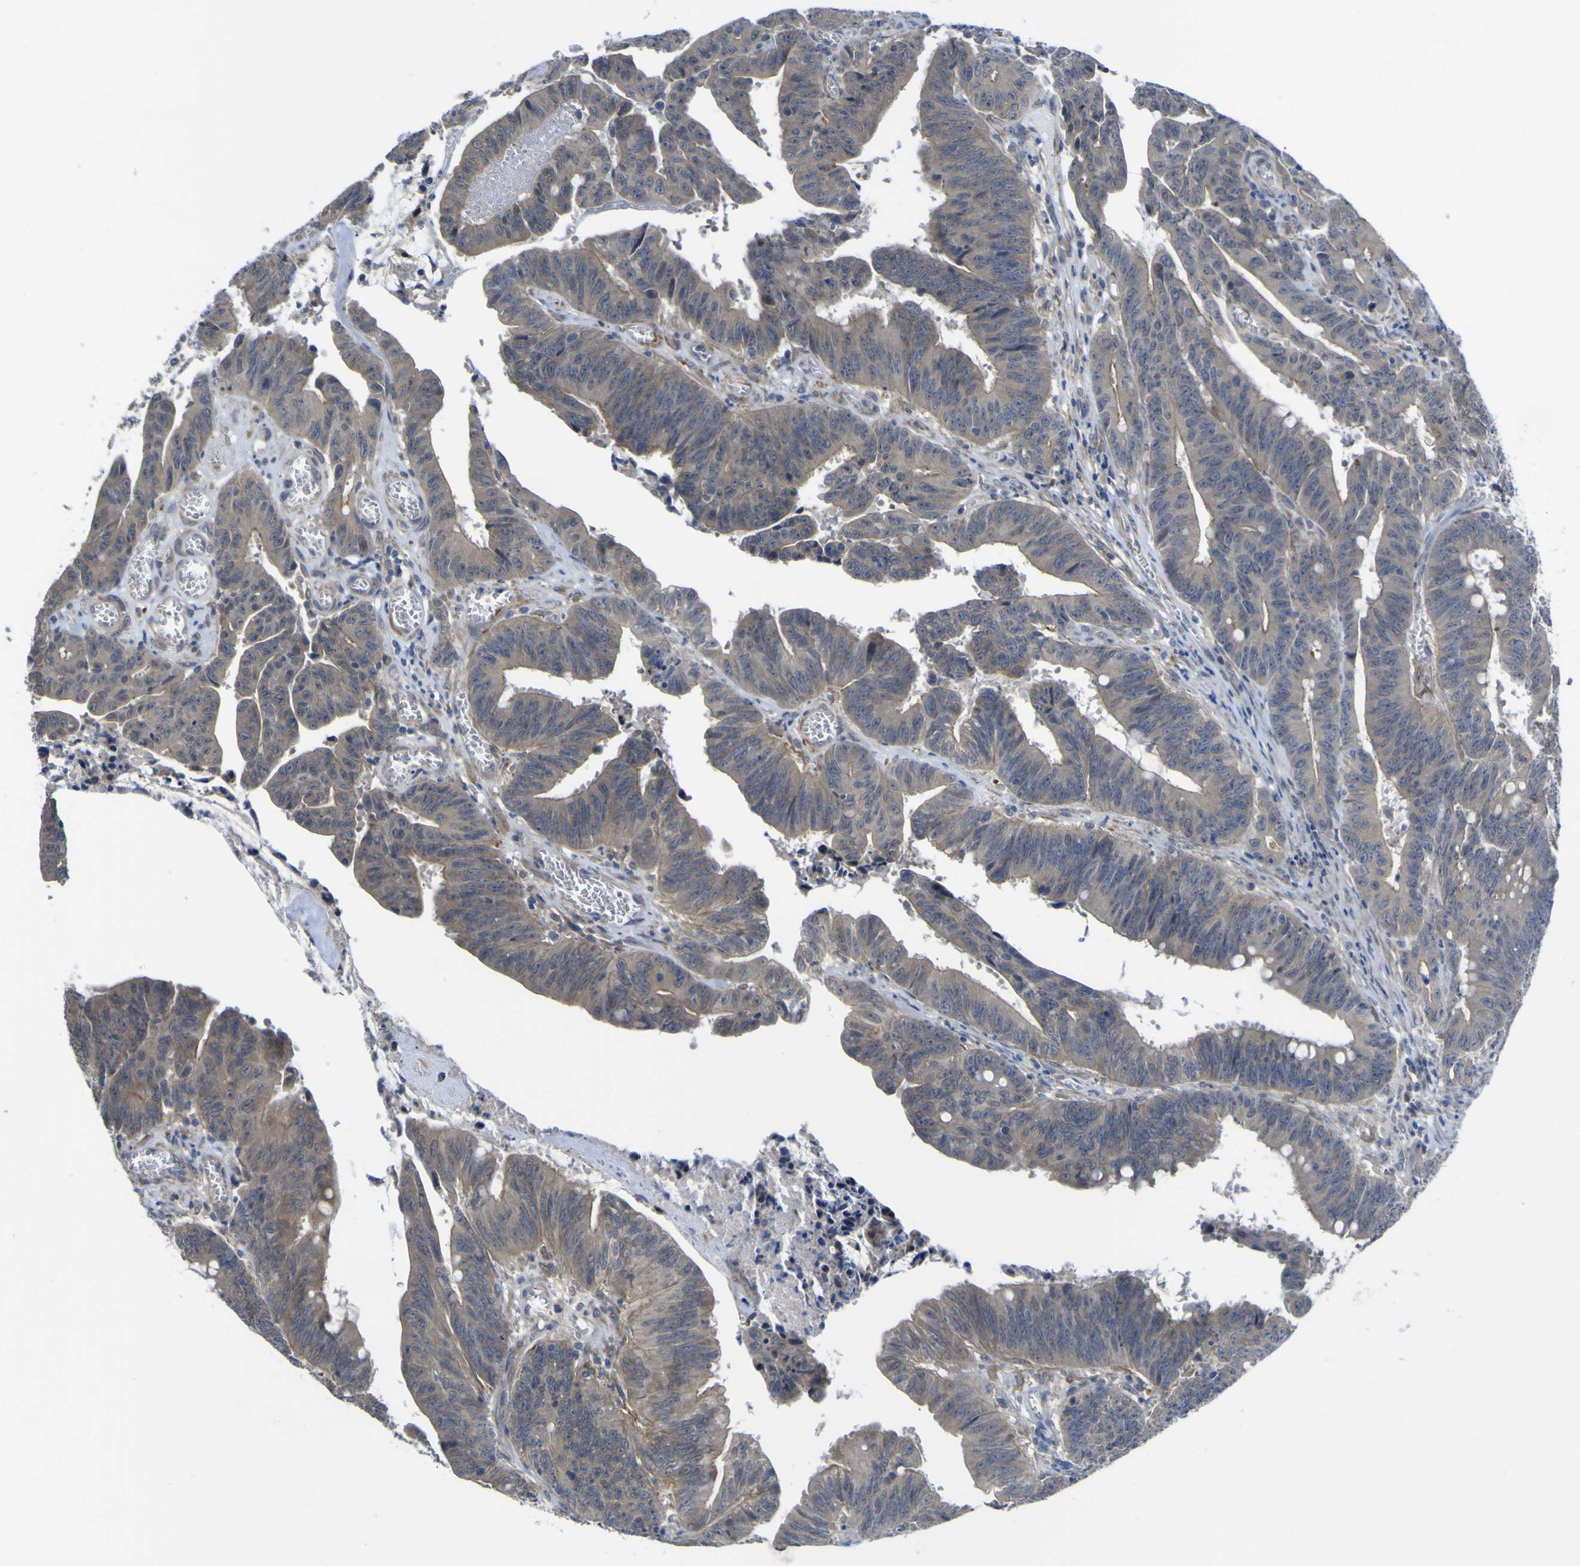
{"staining": {"intensity": "weak", "quantity": "25%-75%", "location": "cytoplasmic/membranous"}, "tissue": "colorectal cancer", "cell_type": "Tumor cells", "image_type": "cancer", "snomed": [{"axis": "morphology", "description": "Adenocarcinoma, NOS"}, {"axis": "topography", "description": "Colon"}], "caption": "This photomicrograph reveals colorectal adenocarcinoma stained with immunohistochemistry (IHC) to label a protein in brown. The cytoplasmic/membranous of tumor cells show weak positivity for the protein. Nuclei are counter-stained blue.", "gene": "TNFRSF11A", "patient": {"sex": "male", "age": 45}}